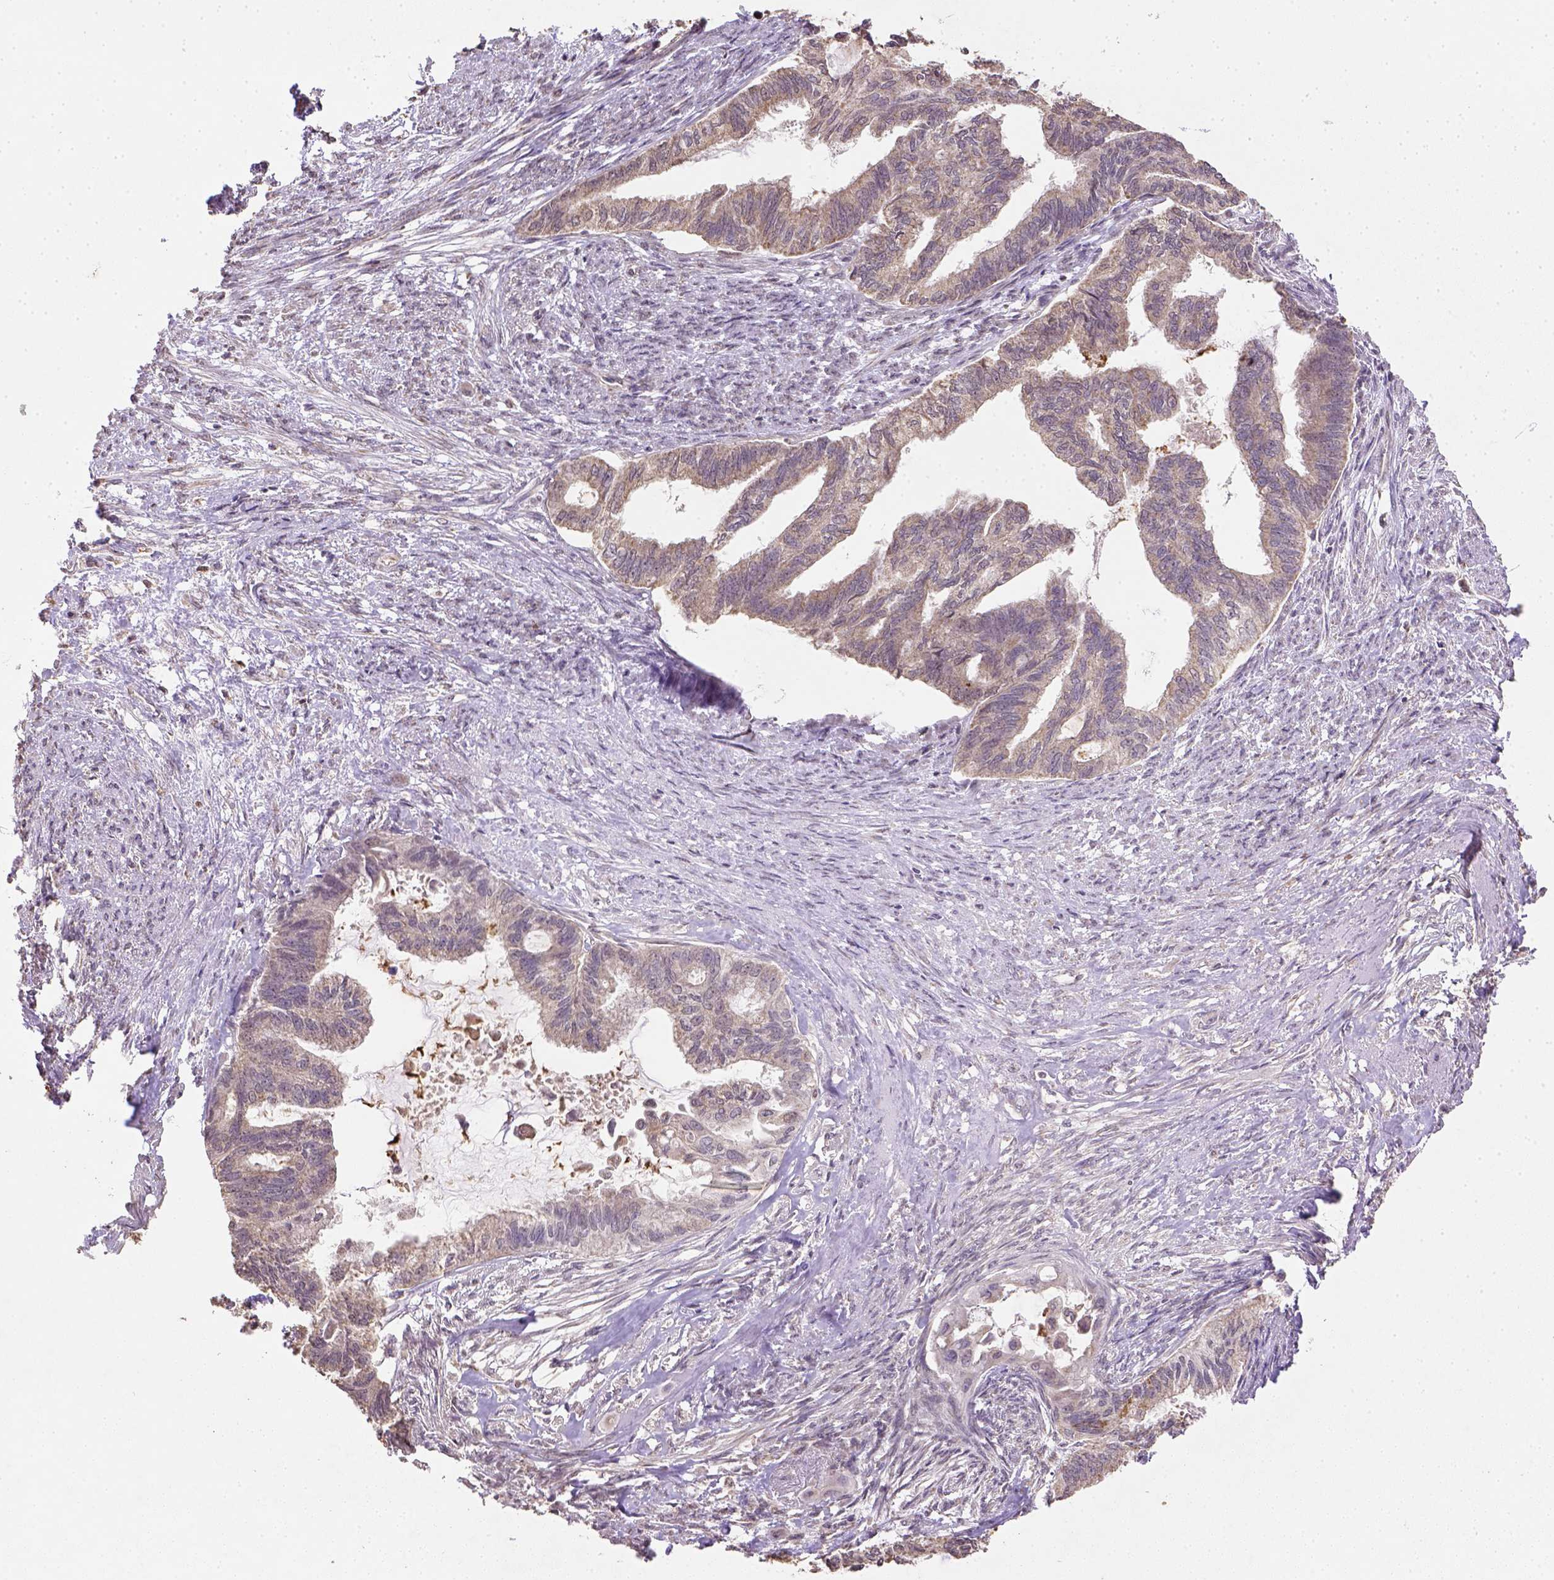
{"staining": {"intensity": "weak", "quantity": ">75%", "location": "cytoplasmic/membranous"}, "tissue": "endometrial cancer", "cell_type": "Tumor cells", "image_type": "cancer", "snomed": [{"axis": "morphology", "description": "Adenocarcinoma, NOS"}, {"axis": "topography", "description": "Endometrium"}], "caption": "The immunohistochemical stain shows weak cytoplasmic/membranous positivity in tumor cells of endometrial adenocarcinoma tissue. Using DAB (brown) and hematoxylin (blue) stains, captured at high magnification using brightfield microscopy.", "gene": "NUDT10", "patient": {"sex": "female", "age": 86}}